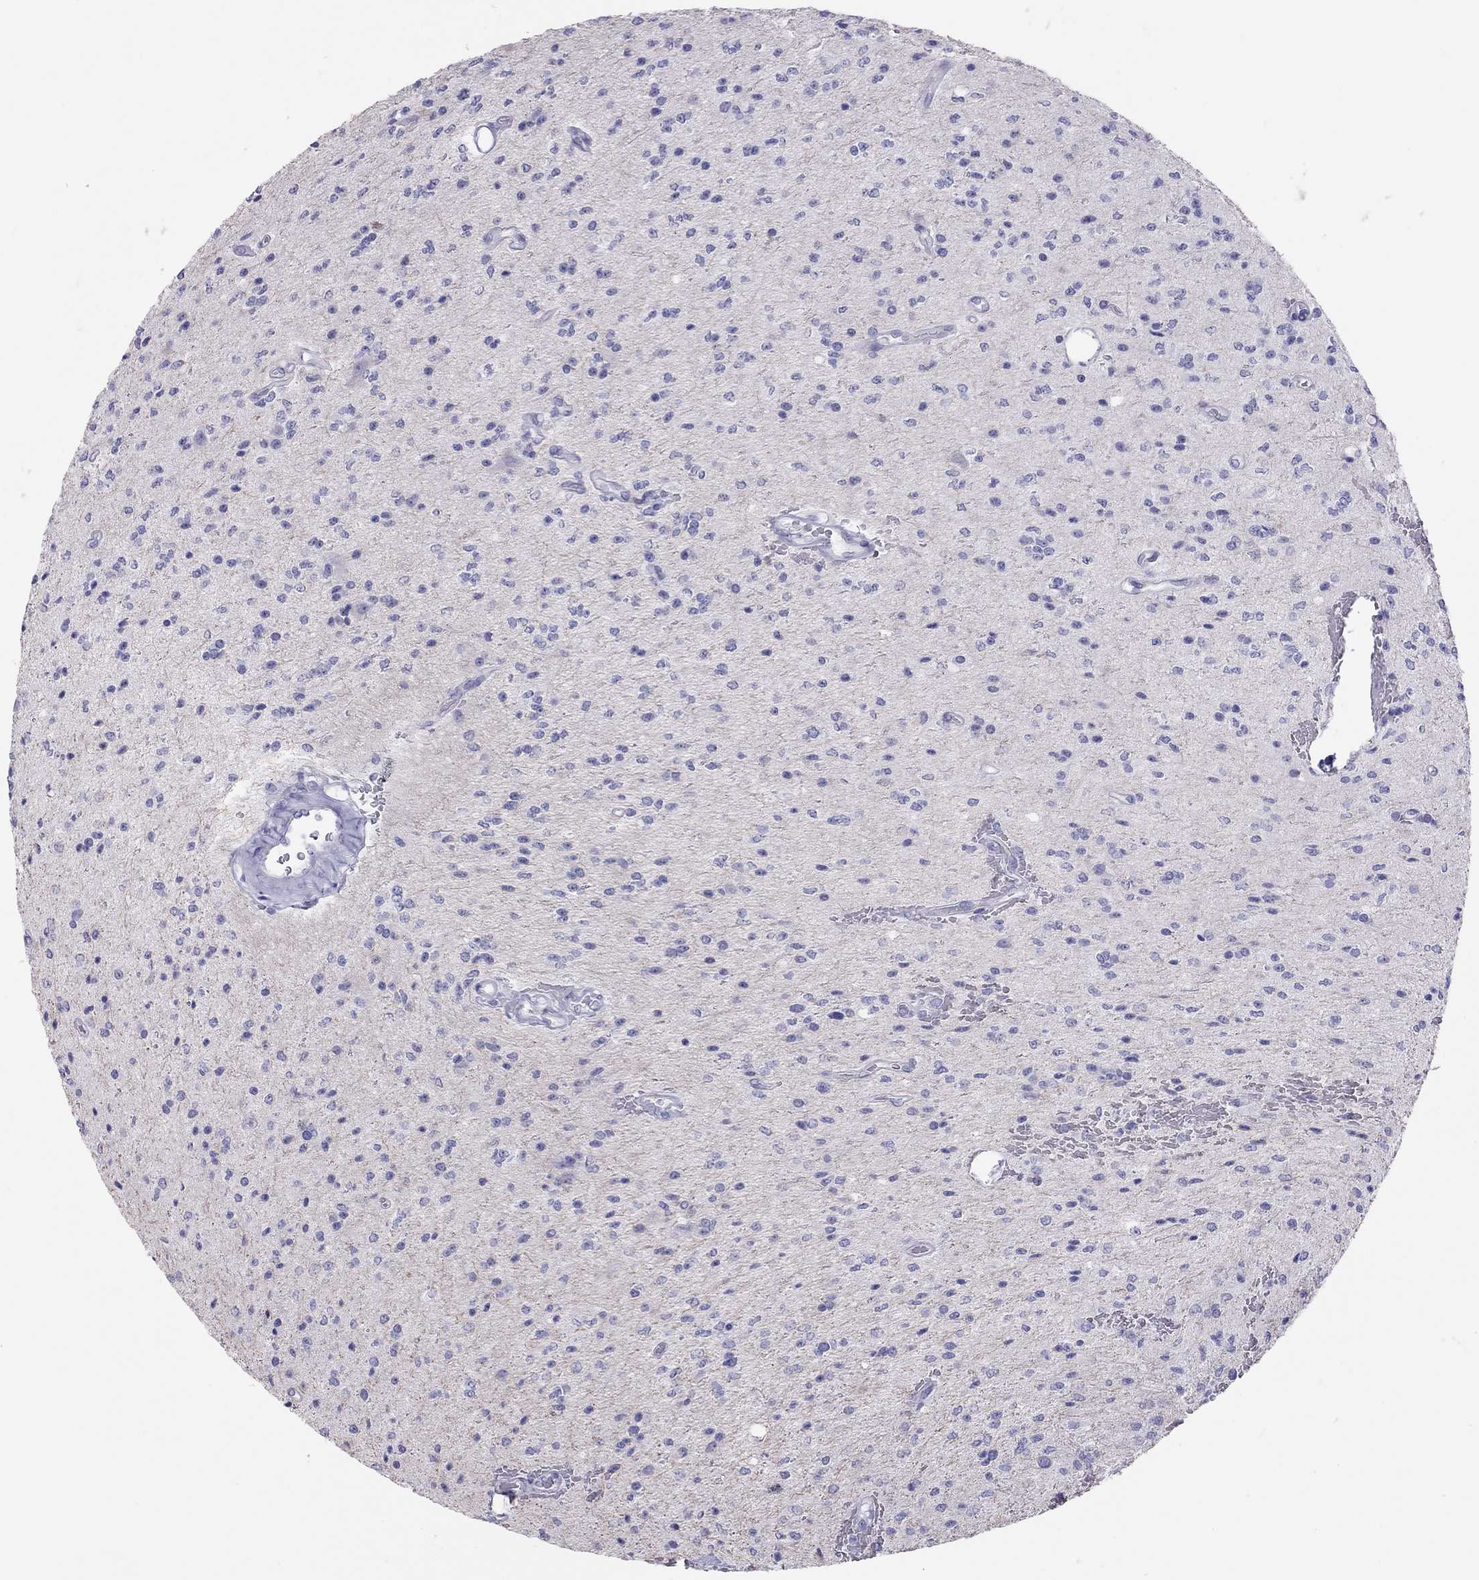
{"staining": {"intensity": "negative", "quantity": "none", "location": "none"}, "tissue": "glioma", "cell_type": "Tumor cells", "image_type": "cancer", "snomed": [{"axis": "morphology", "description": "Glioma, malignant, Low grade"}, {"axis": "topography", "description": "Brain"}], "caption": "Tumor cells show no significant protein positivity in glioma.", "gene": "STAG3", "patient": {"sex": "male", "age": 67}}